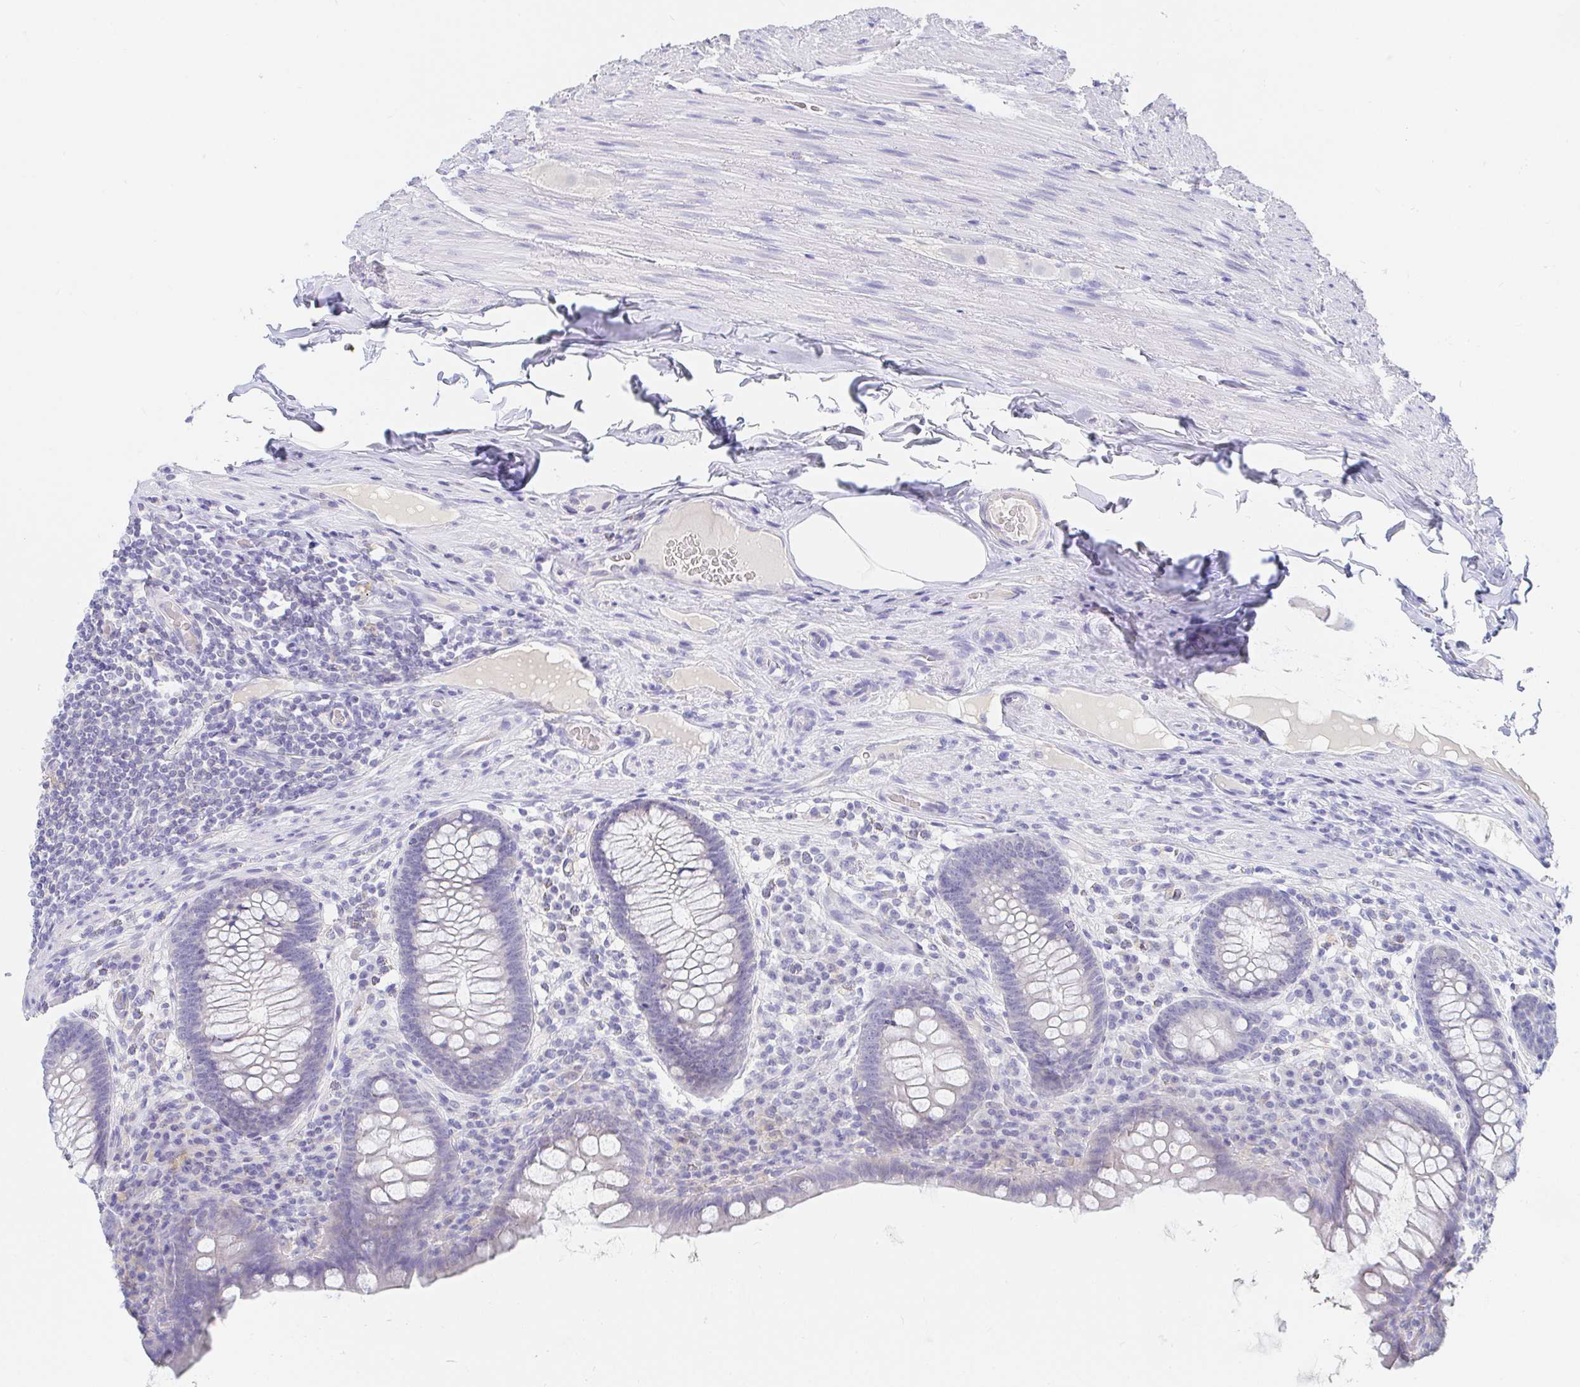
{"staining": {"intensity": "negative", "quantity": "none", "location": "none"}, "tissue": "appendix", "cell_type": "Glandular cells", "image_type": "normal", "snomed": [{"axis": "morphology", "description": "Normal tissue, NOS"}, {"axis": "topography", "description": "Appendix"}], "caption": "The immunohistochemistry micrograph has no significant positivity in glandular cells of appendix.", "gene": "PDE6B", "patient": {"sex": "male", "age": 71}}